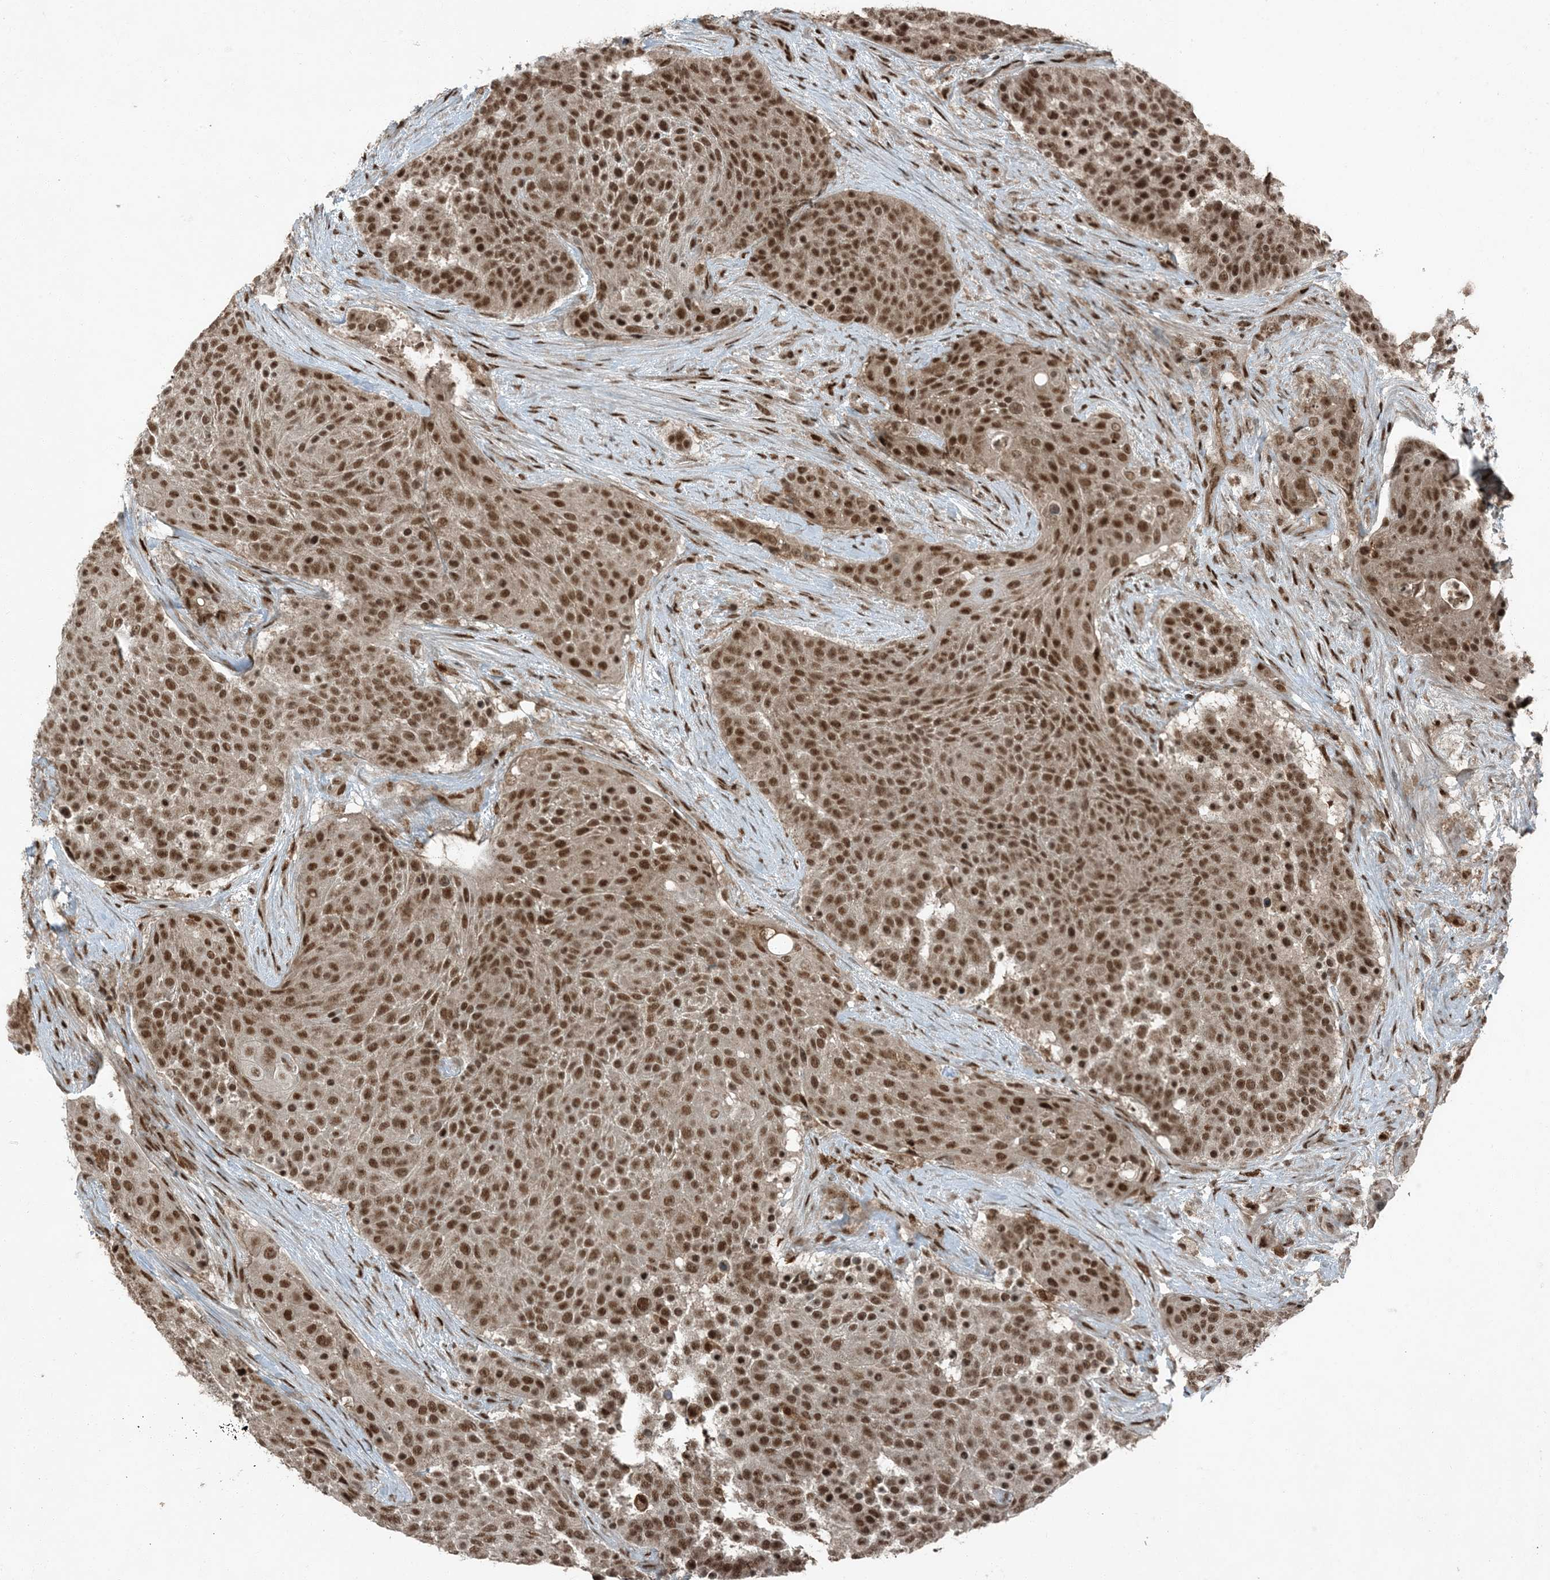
{"staining": {"intensity": "strong", "quantity": ">75%", "location": "nuclear"}, "tissue": "urothelial cancer", "cell_type": "Tumor cells", "image_type": "cancer", "snomed": [{"axis": "morphology", "description": "Urothelial carcinoma, High grade"}, {"axis": "topography", "description": "Urinary bladder"}], "caption": "About >75% of tumor cells in human urothelial cancer exhibit strong nuclear protein positivity as visualized by brown immunohistochemical staining.", "gene": "TRAPPC12", "patient": {"sex": "female", "age": 63}}